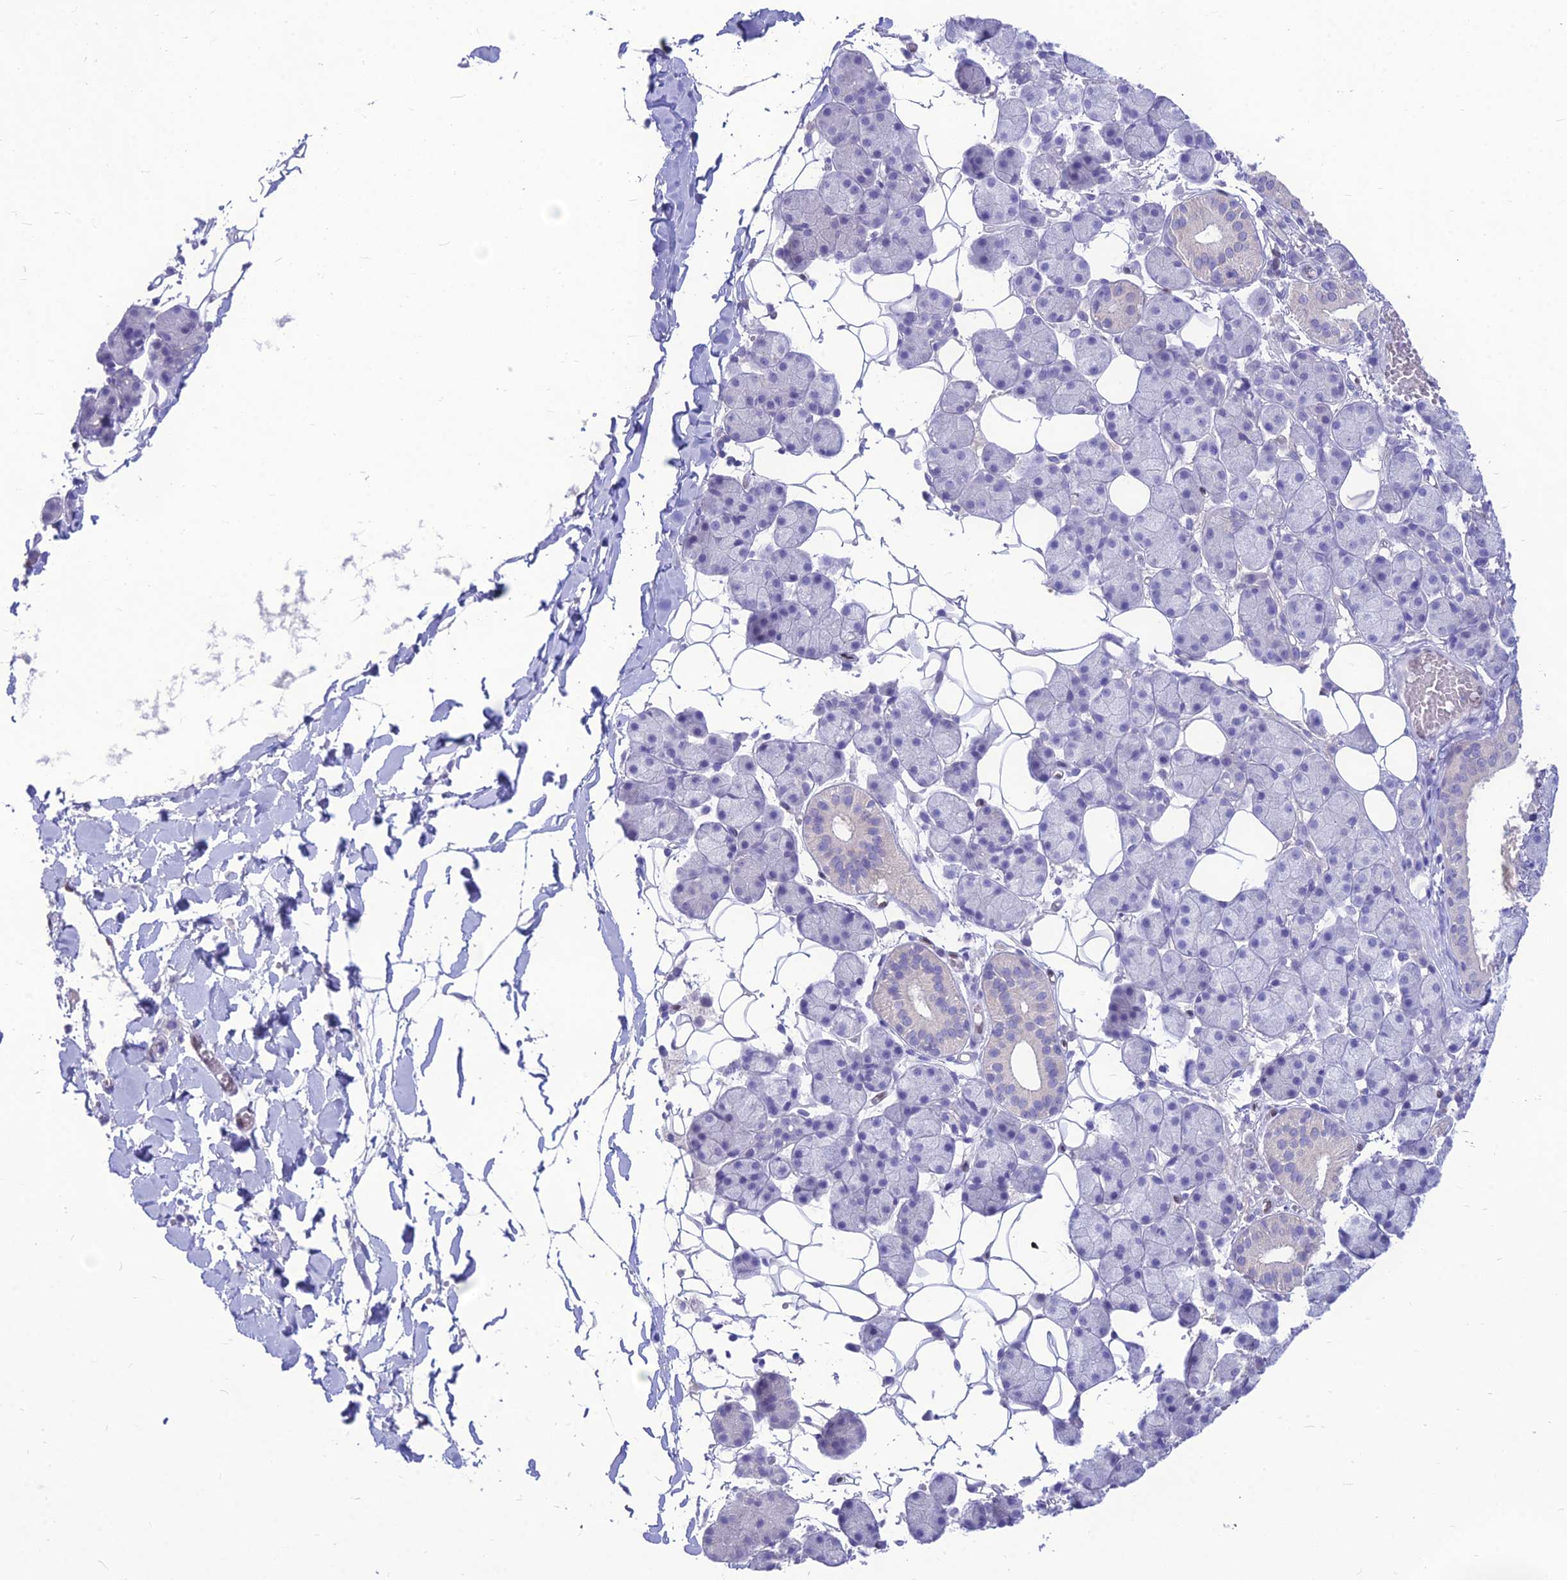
{"staining": {"intensity": "negative", "quantity": "none", "location": "none"}, "tissue": "salivary gland", "cell_type": "Glandular cells", "image_type": "normal", "snomed": [{"axis": "morphology", "description": "Normal tissue, NOS"}, {"axis": "topography", "description": "Salivary gland"}], "caption": "Immunohistochemistry photomicrograph of unremarkable salivary gland stained for a protein (brown), which shows no expression in glandular cells.", "gene": "NOVA2", "patient": {"sex": "female", "age": 33}}